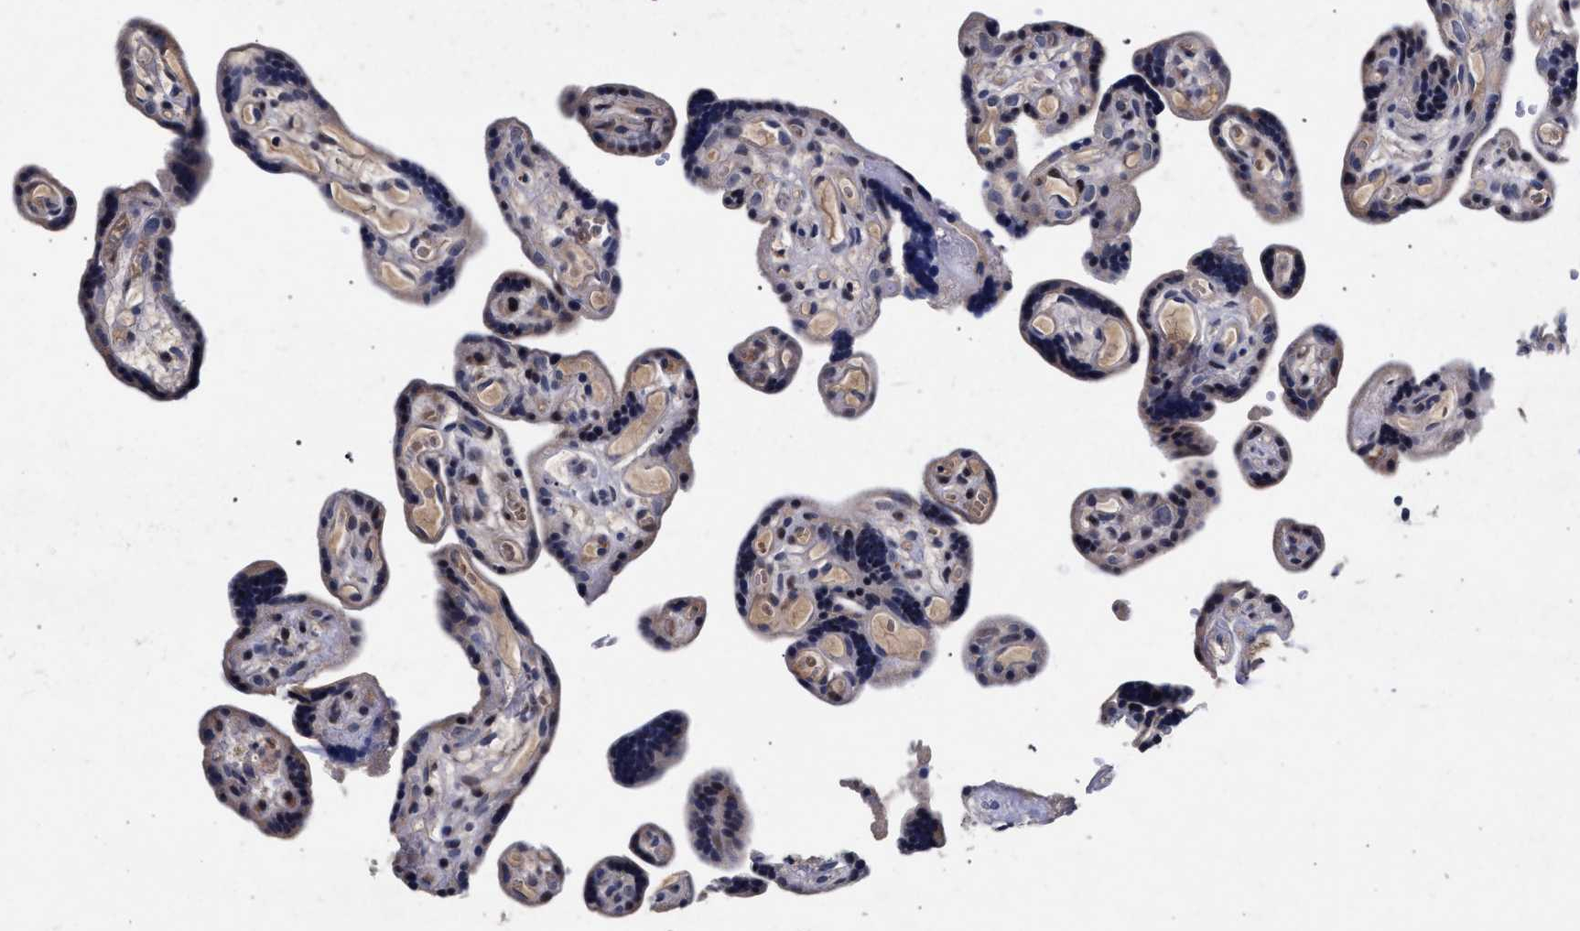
{"staining": {"intensity": "strong", "quantity": ">75%", "location": "cytoplasmic/membranous"}, "tissue": "placenta", "cell_type": "Decidual cells", "image_type": "normal", "snomed": [{"axis": "morphology", "description": "Normal tissue, NOS"}, {"axis": "topography", "description": "Placenta"}], "caption": "Human placenta stained for a protein (brown) reveals strong cytoplasmic/membranous positive positivity in about >75% of decidual cells.", "gene": "CFAP95", "patient": {"sex": "female", "age": 30}}